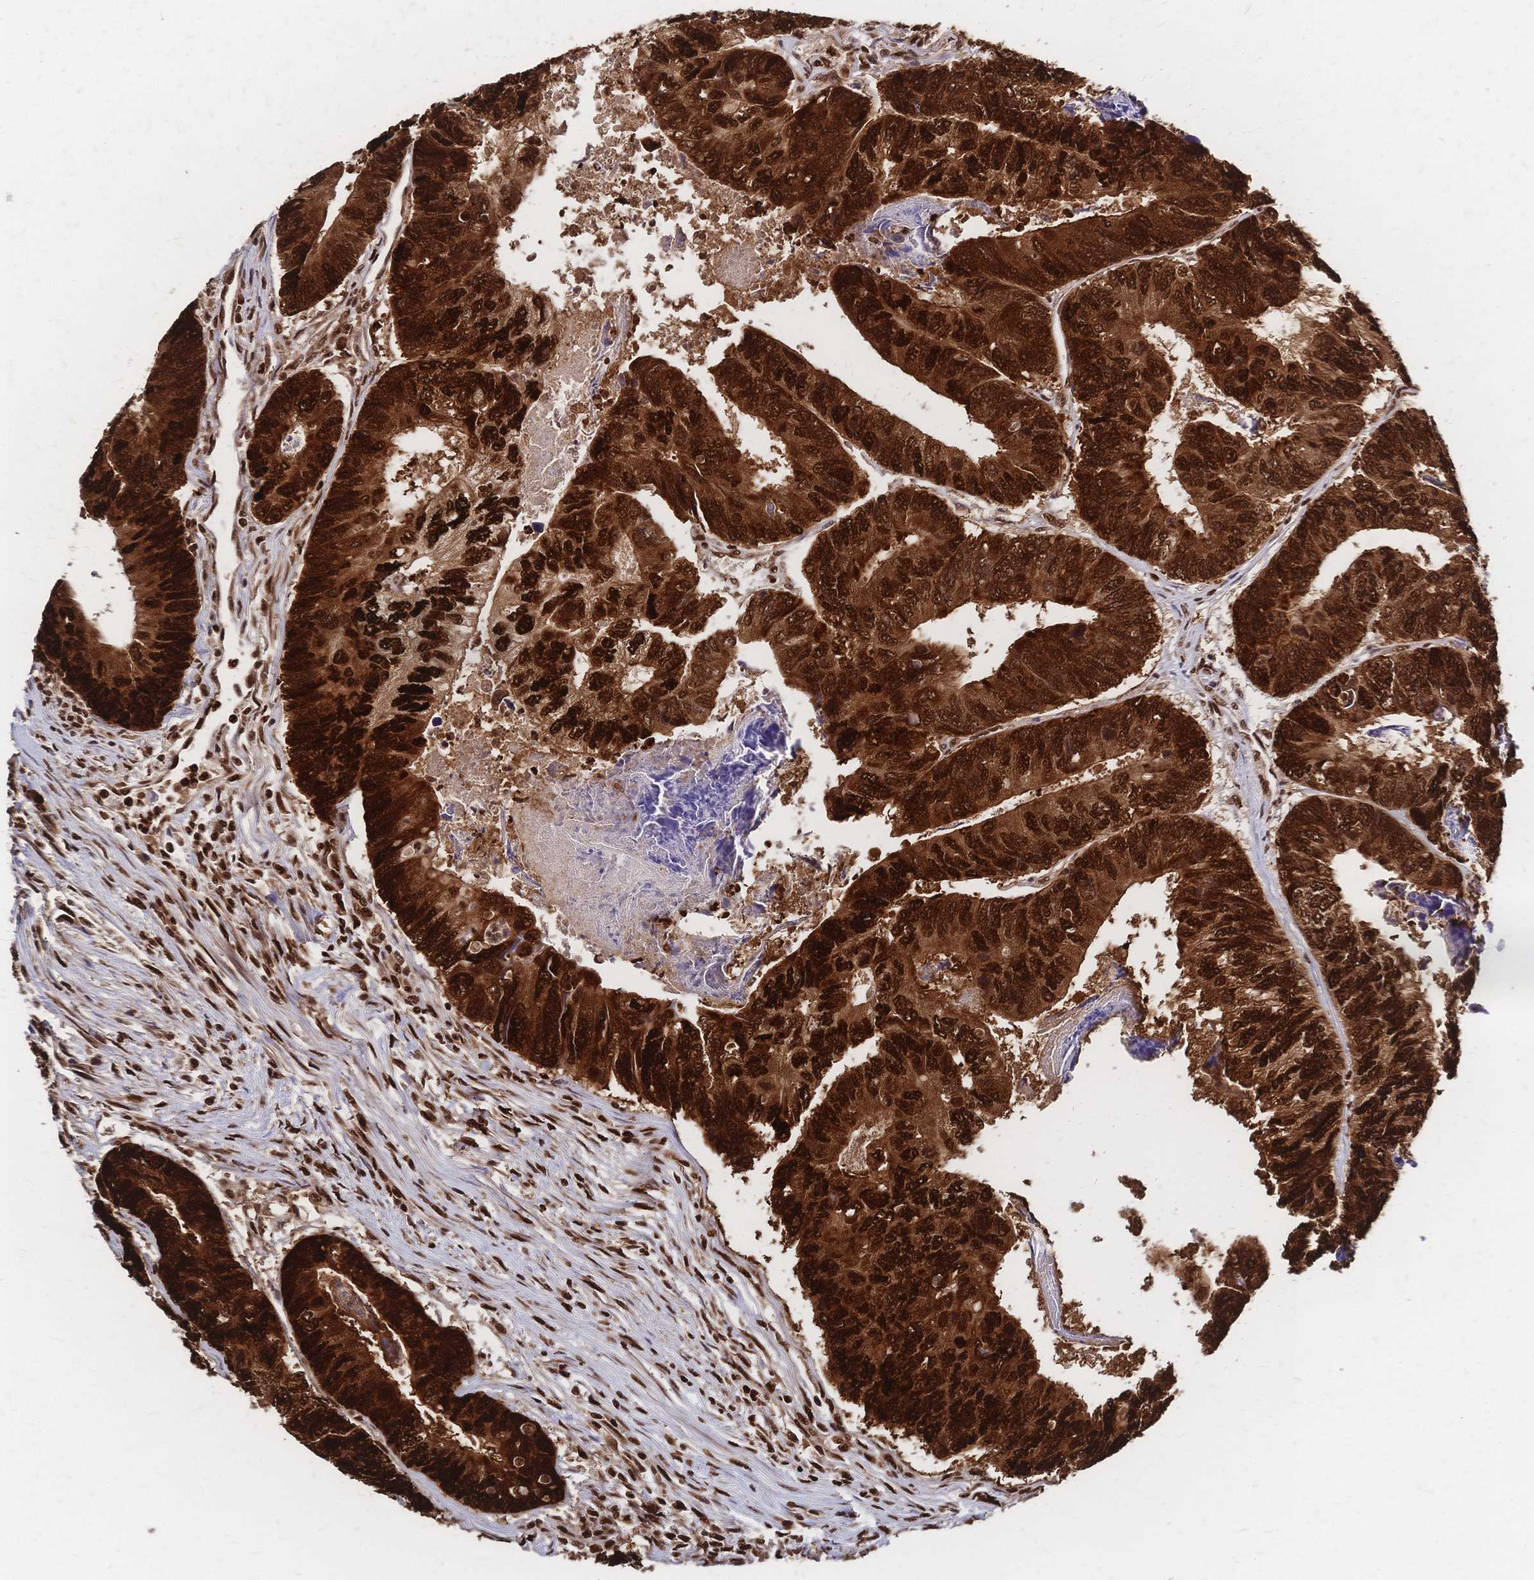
{"staining": {"intensity": "strong", "quantity": ">75%", "location": "cytoplasmic/membranous,nuclear"}, "tissue": "colorectal cancer", "cell_type": "Tumor cells", "image_type": "cancer", "snomed": [{"axis": "morphology", "description": "Adenocarcinoma, NOS"}, {"axis": "topography", "description": "Colon"}], "caption": "Immunohistochemistry of human colorectal cancer displays high levels of strong cytoplasmic/membranous and nuclear positivity in about >75% of tumor cells.", "gene": "HDGF", "patient": {"sex": "female", "age": 67}}